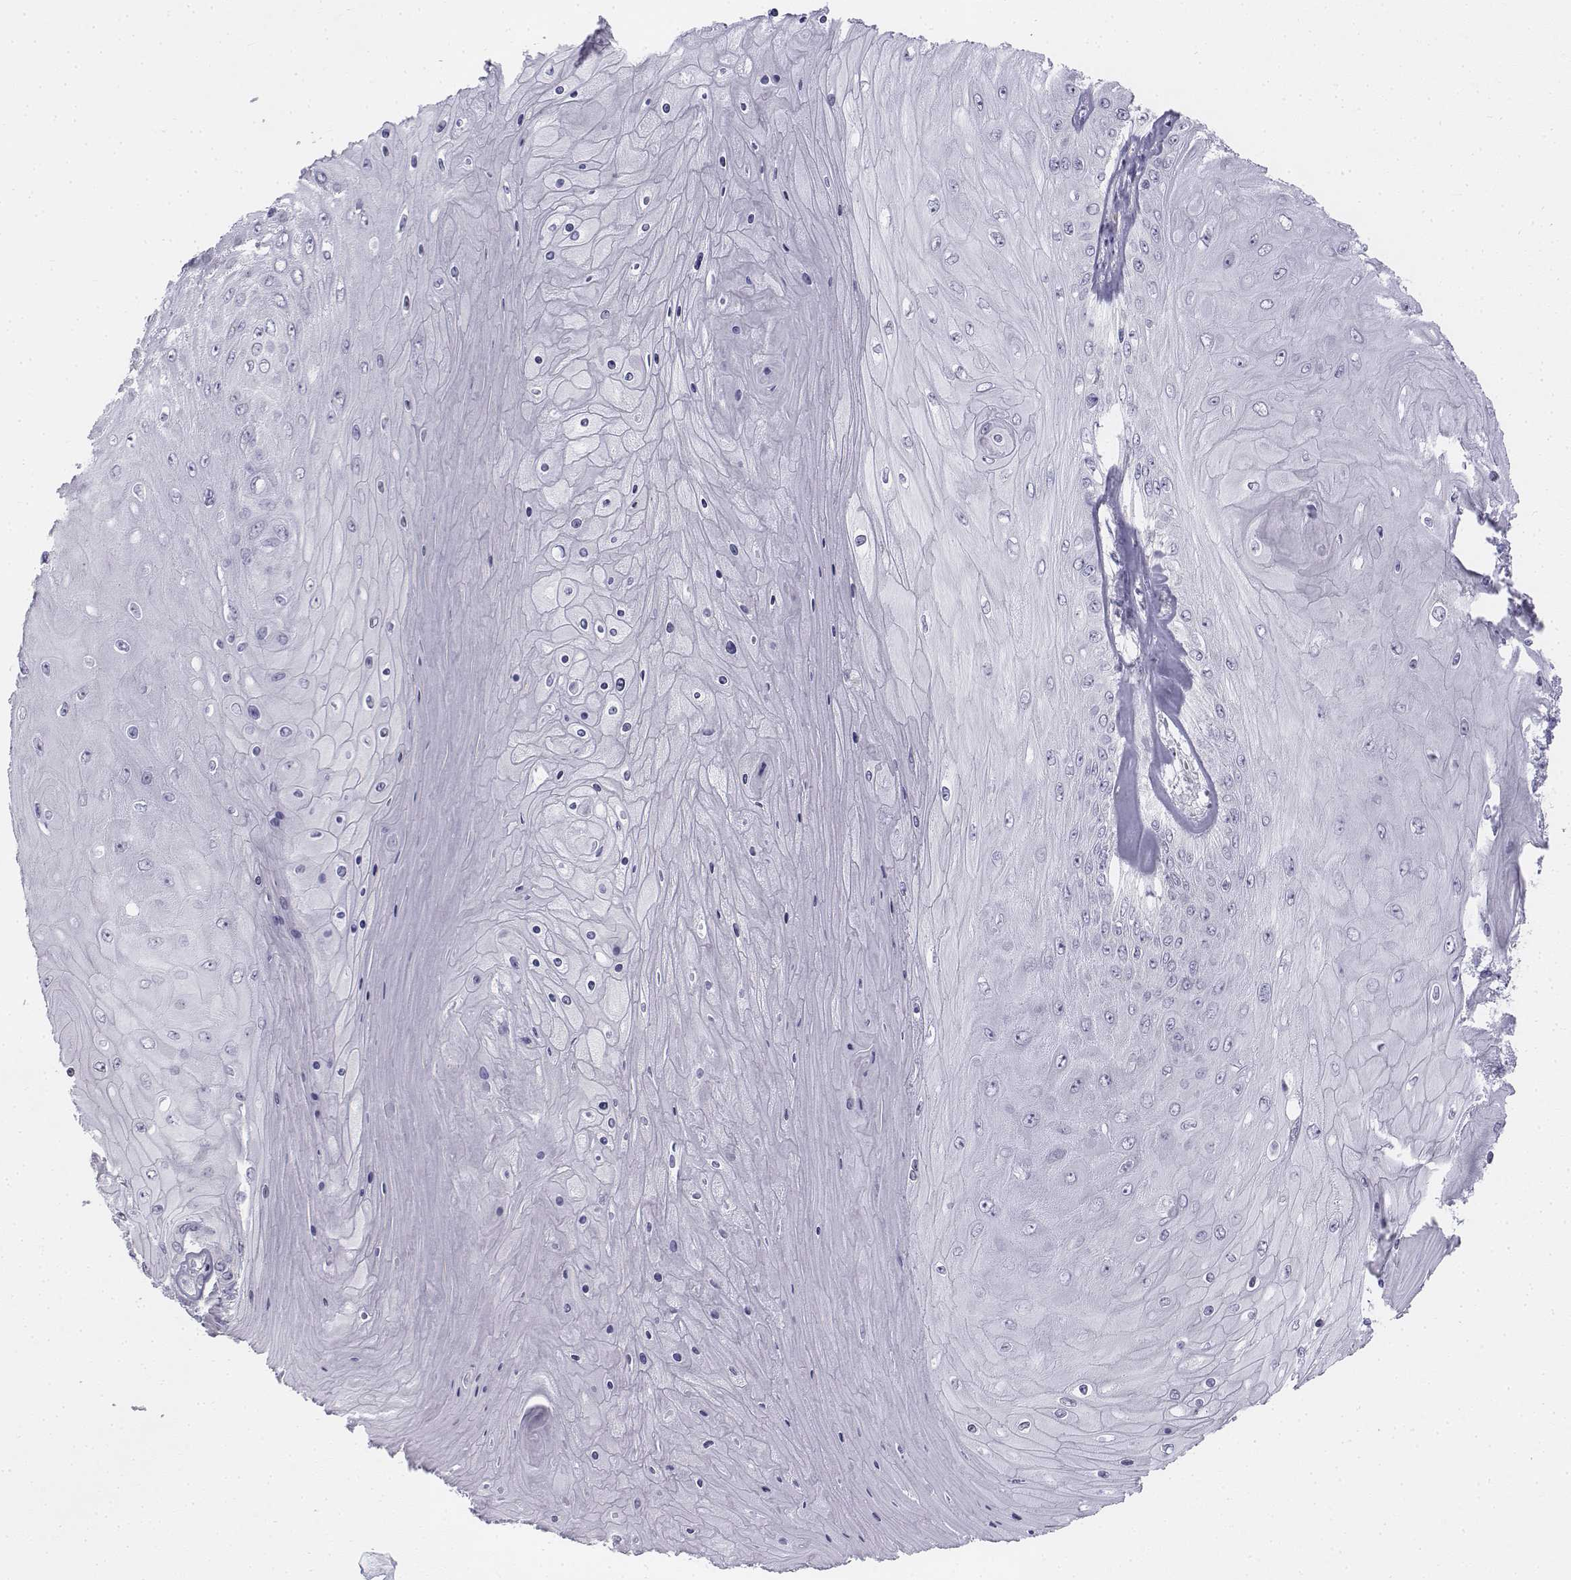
{"staining": {"intensity": "negative", "quantity": "none", "location": "none"}, "tissue": "skin cancer", "cell_type": "Tumor cells", "image_type": "cancer", "snomed": [{"axis": "morphology", "description": "Squamous cell carcinoma, NOS"}, {"axis": "topography", "description": "Skin"}], "caption": "Immunohistochemistry (IHC) of human skin squamous cell carcinoma exhibits no staining in tumor cells.", "gene": "PENK", "patient": {"sex": "male", "age": 62}}